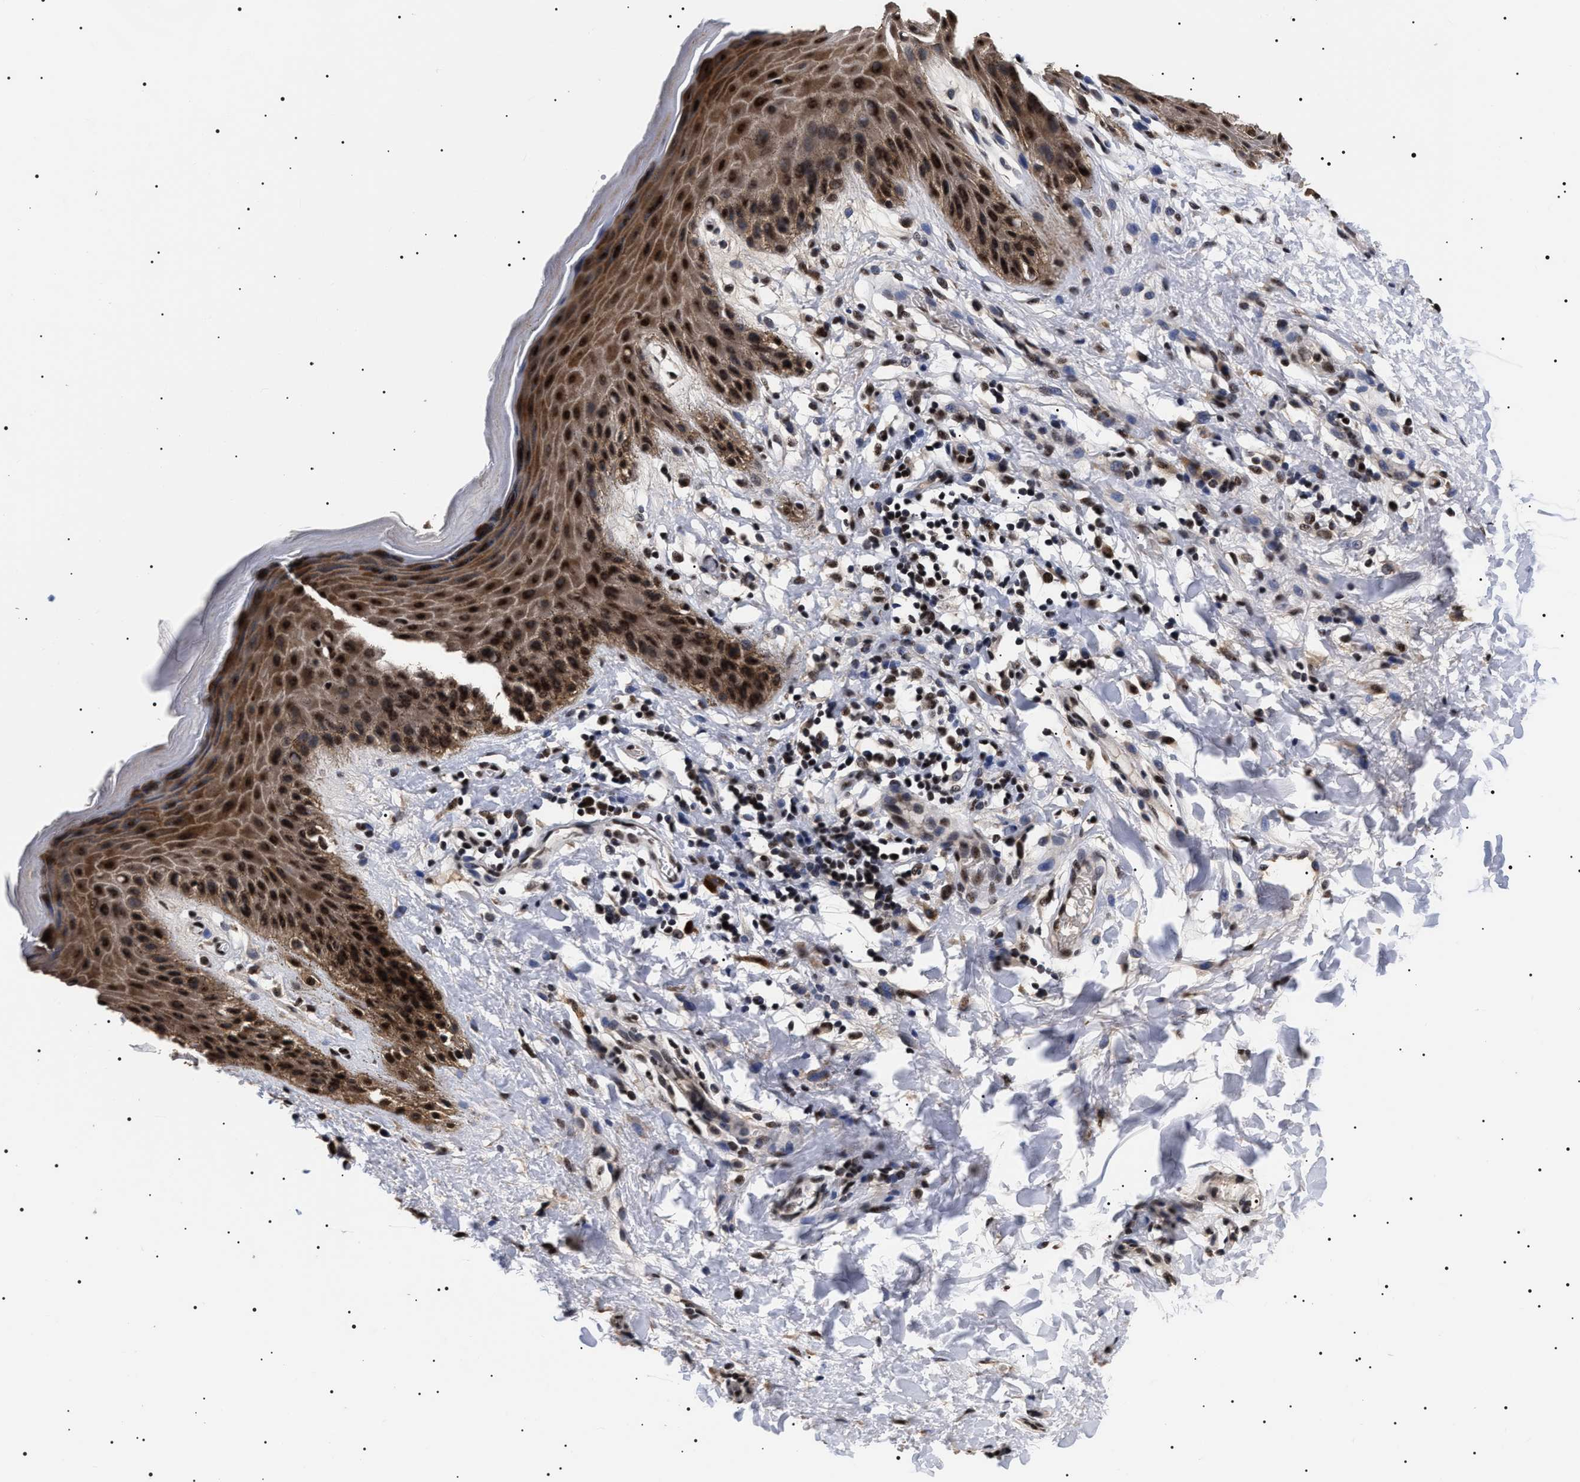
{"staining": {"intensity": "strong", "quantity": ">75%", "location": "cytoplasmic/membranous,nuclear"}, "tissue": "skin", "cell_type": "Epidermal cells", "image_type": "normal", "snomed": [{"axis": "morphology", "description": "Normal tissue, NOS"}, {"axis": "topography", "description": "Anal"}], "caption": "Immunohistochemical staining of unremarkable skin reveals strong cytoplasmic/membranous,nuclear protein positivity in about >75% of epidermal cells.", "gene": "CAAP1", "patient": {"sex": "male", "age": 44}}